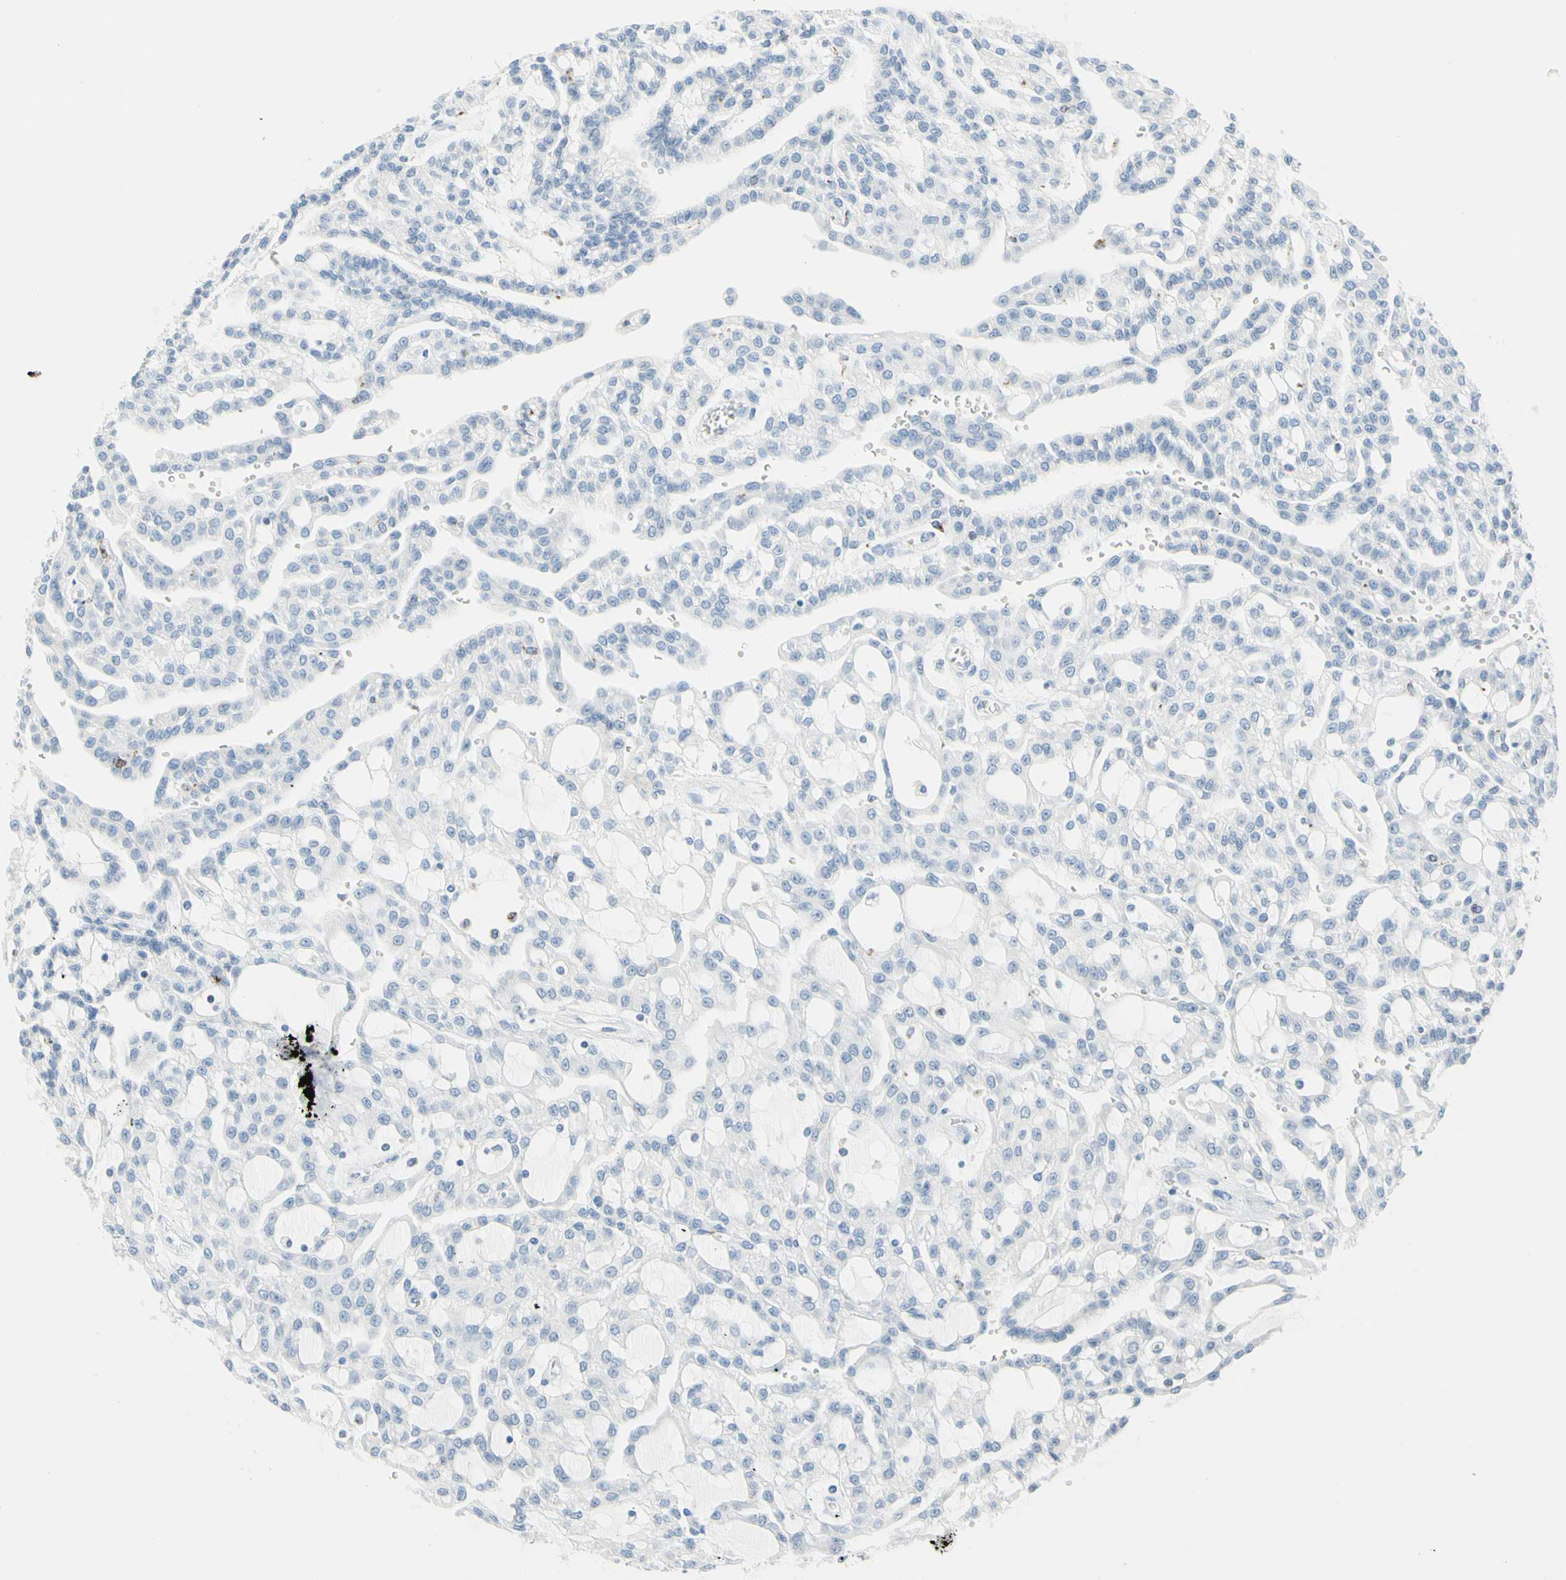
{"staining": {"intensity": "negative", "quantity": "none", "location": "none"}, "tissue": "renal cancer", "cell_type": "Tumor cells", "image_type": "cancer", "snomed": [{"axis": "morphology", "description": "Adenocarcinoma, NOS"}, {"axis": "topography", "description": "Kidney"}], "caption": "There is no significant staining in tumor cells of renal cancer.", "gene": "CYSLTR1", "patient": {"sex": "male", "age": 63}}